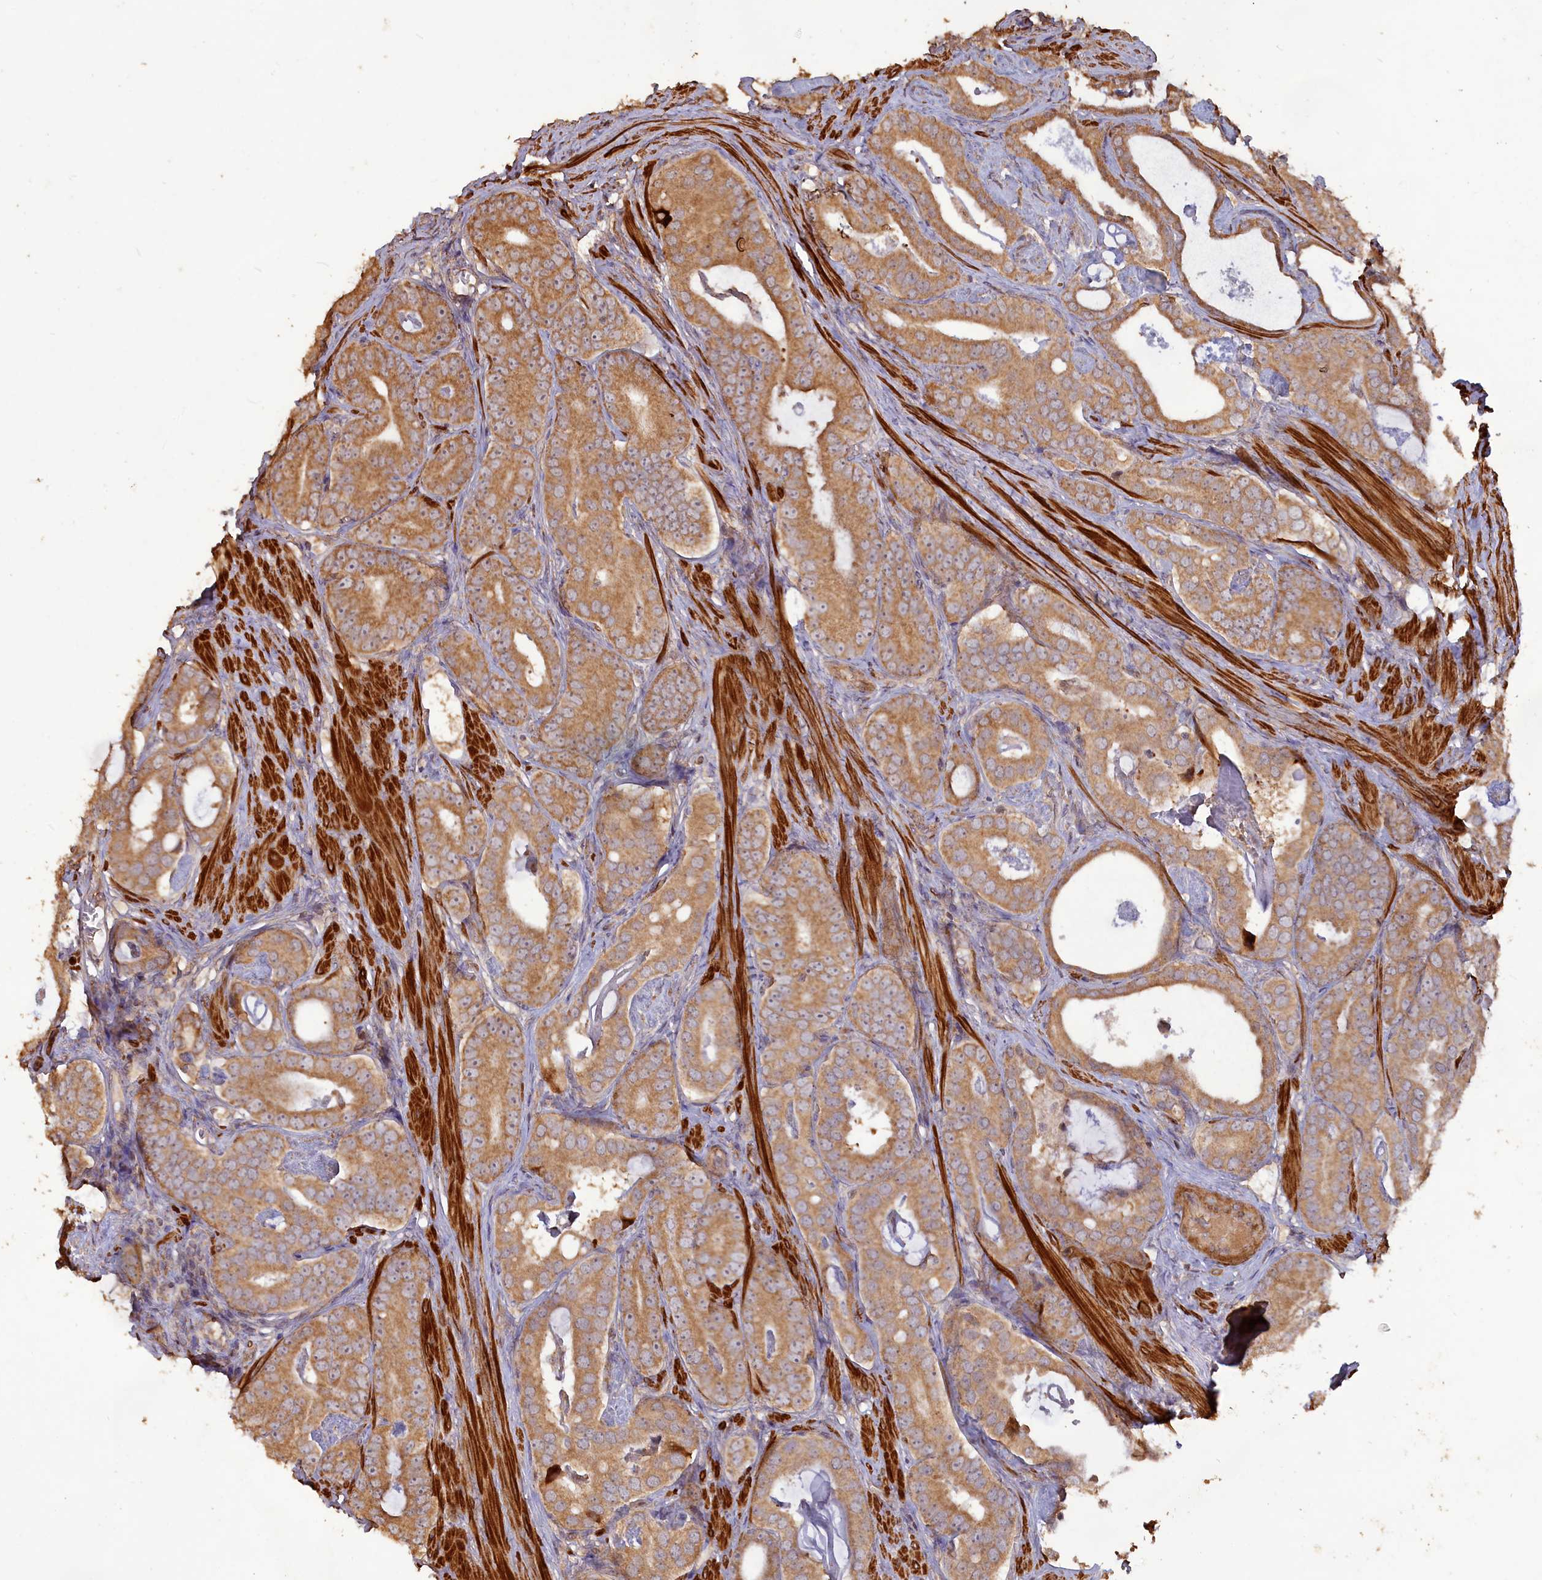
{"staining": {"intensity": "moderate", "quantity": ">75%", "location": "cytoplasmic/membranous"}, "tissue": "prostate cancer", "cell_type": "Tumor cells", "image_type": "cancer", "snomed": [{"axis": "morphology", "description": "Adenocarcinoma, Low grade"}, {"axis": "topography", "description": "Prostate"}], "caption": "This micrograph exhibits IHC staining of prostate adenocarcinoma (low-grade), with medium moderate cytoplasmic/membranous staining in approximately >75% of tumor cells.", "gene": "LAYN", "patient": {"sex": "male", "age": 71}}